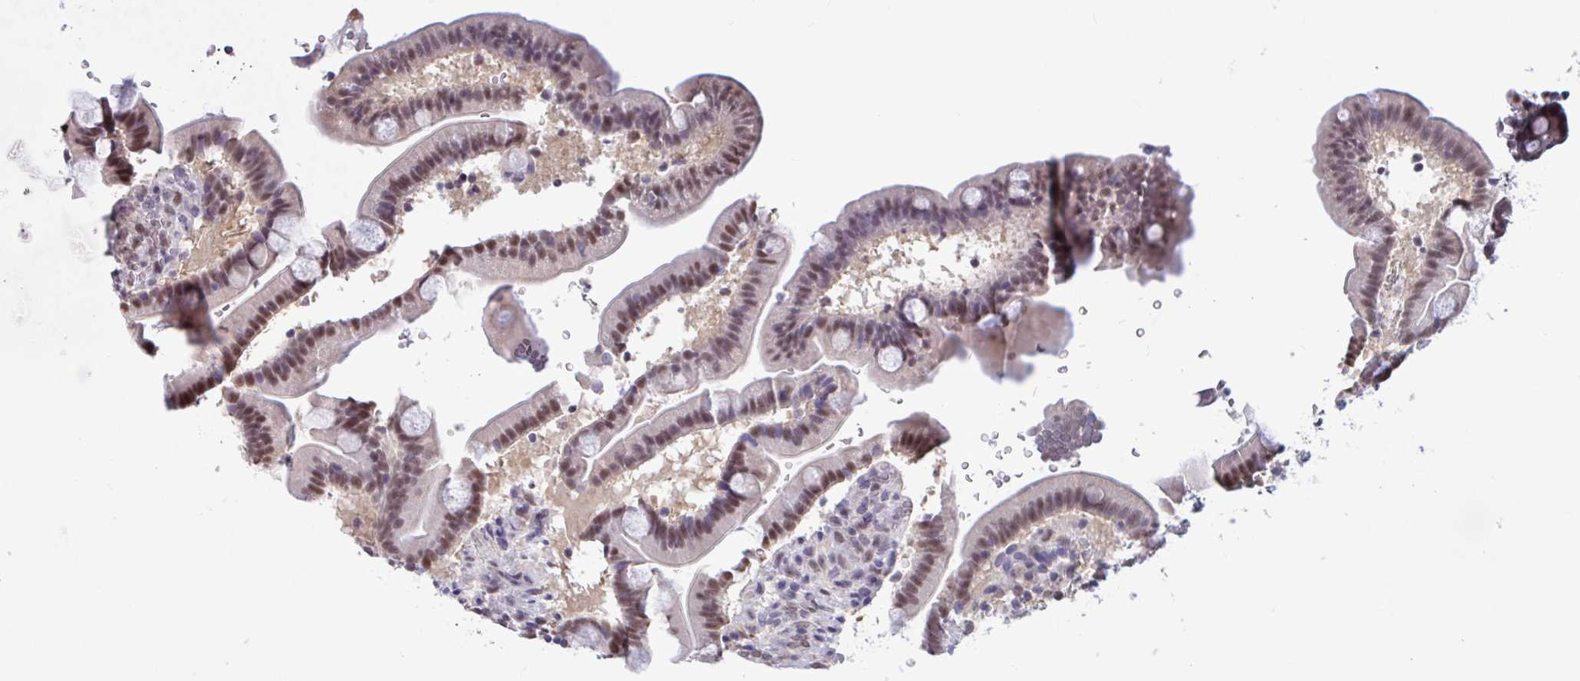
{"staining": {"intensity": "moderate", "quantity": "25%-75%", "location": "nuclear"}, "tissue": "duodenum", "cell_type": "Glandular cells", "image_type": "normal", "snomed": [{"axis": "morphology", "description": "Normal tissue, NOS"}, {"axis": "topography", "description": "Duodenum"}], "caption": "Protein staining shows moderate nuclear positivity in about 25%-75% of glandular cells in unremarkable duodenum. The protein is shown in brown color, while the nuclei are stained blue.", "gene": "RBL1", "patient": {"sex": "male", "age": 59}}